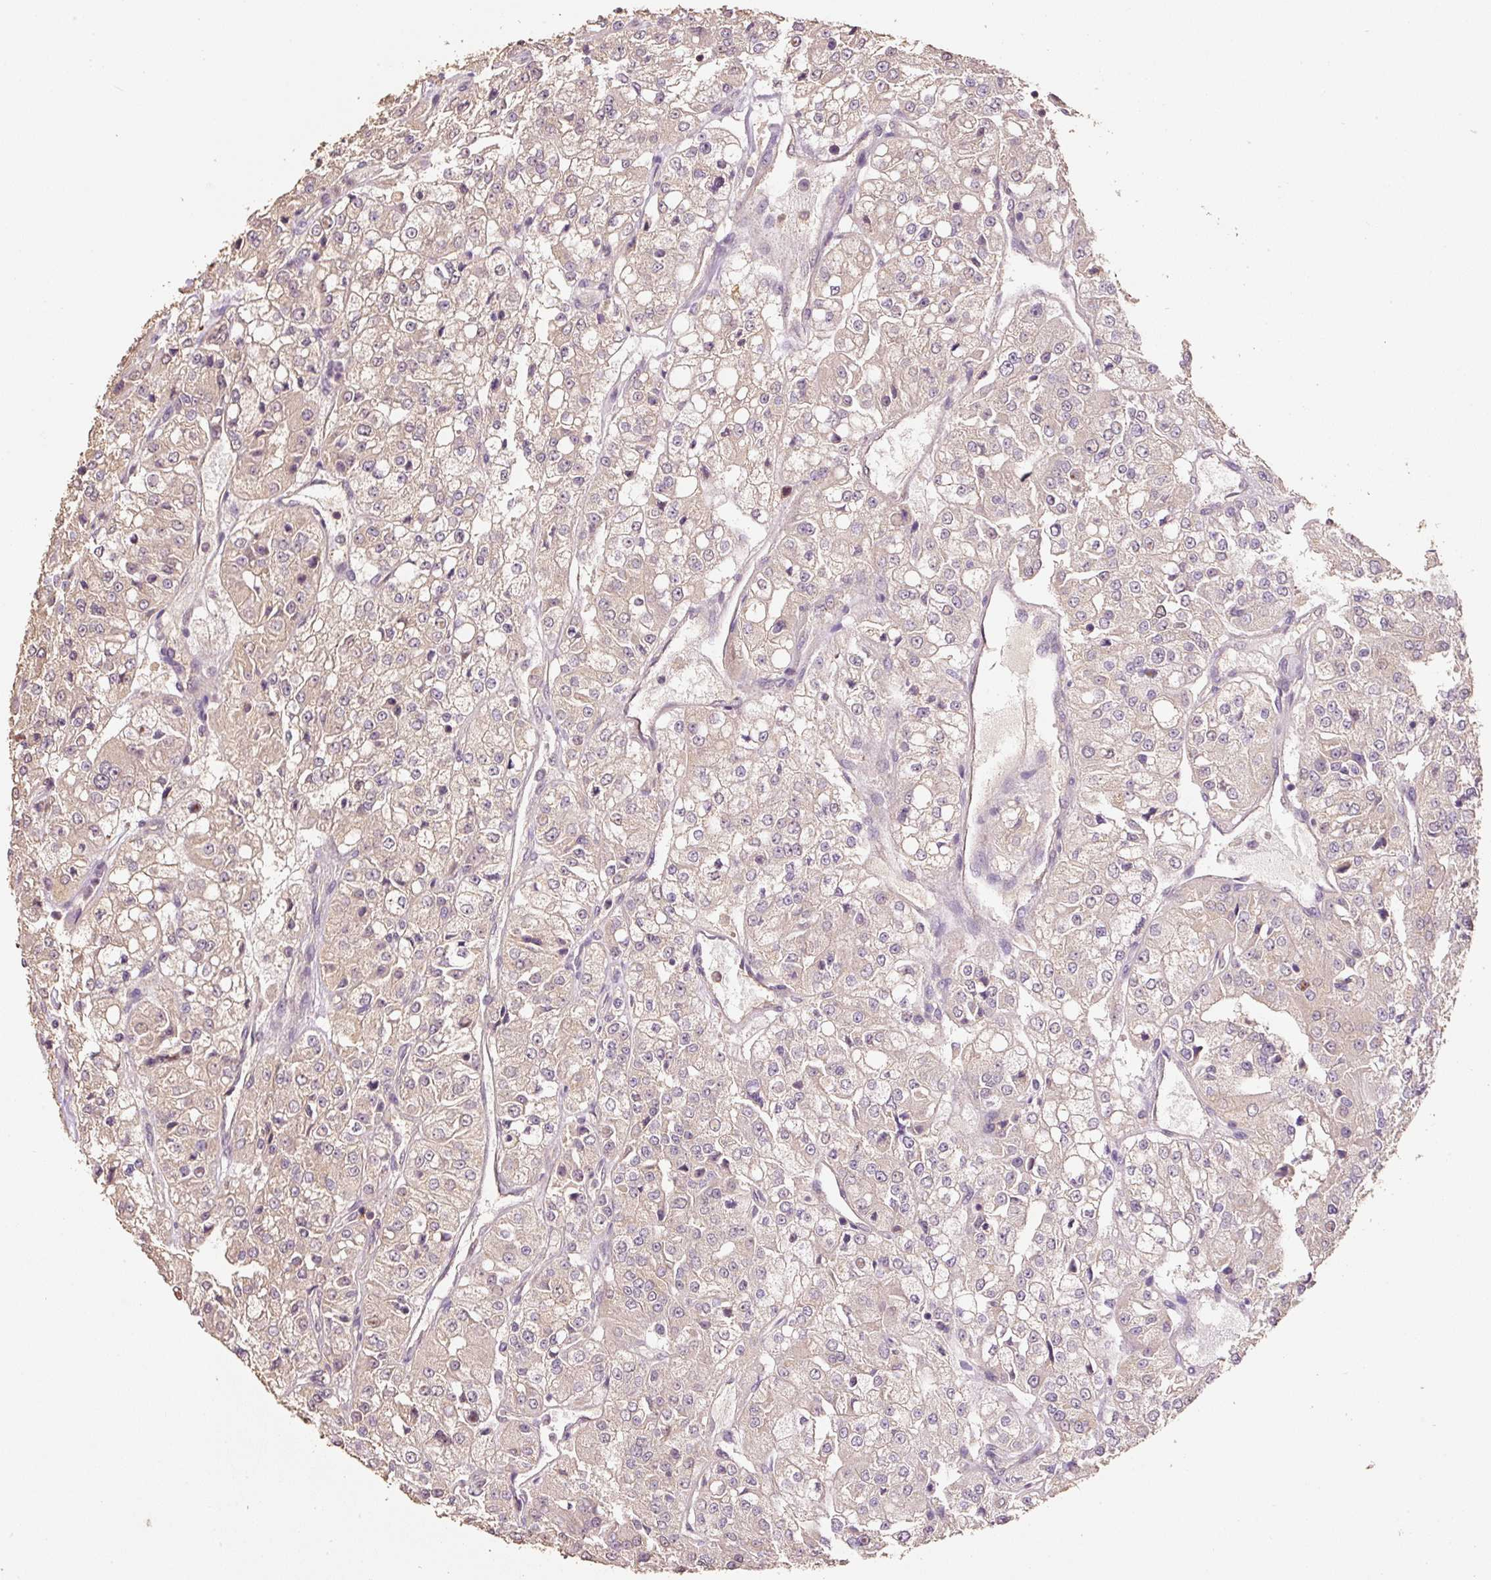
{"staining": {"intensity": "weak", "quantity": "<25%", "location": "cytoplasmic/membranous"}, "tissue": "renal cancer", "cell_type": "Tumor cells", "image_type": "cancer", "snomed": [{"axis": "morphology", "description": "Adenocarcinoma, NOS"}, {"axis": "topography", "description": "Kidney"}], "caption": "The micrograph shows no staining of tumor cells in adenocarcinoma (renal).", "gene": "HERC2", "patient": {"sex": "female", "age": 63}}